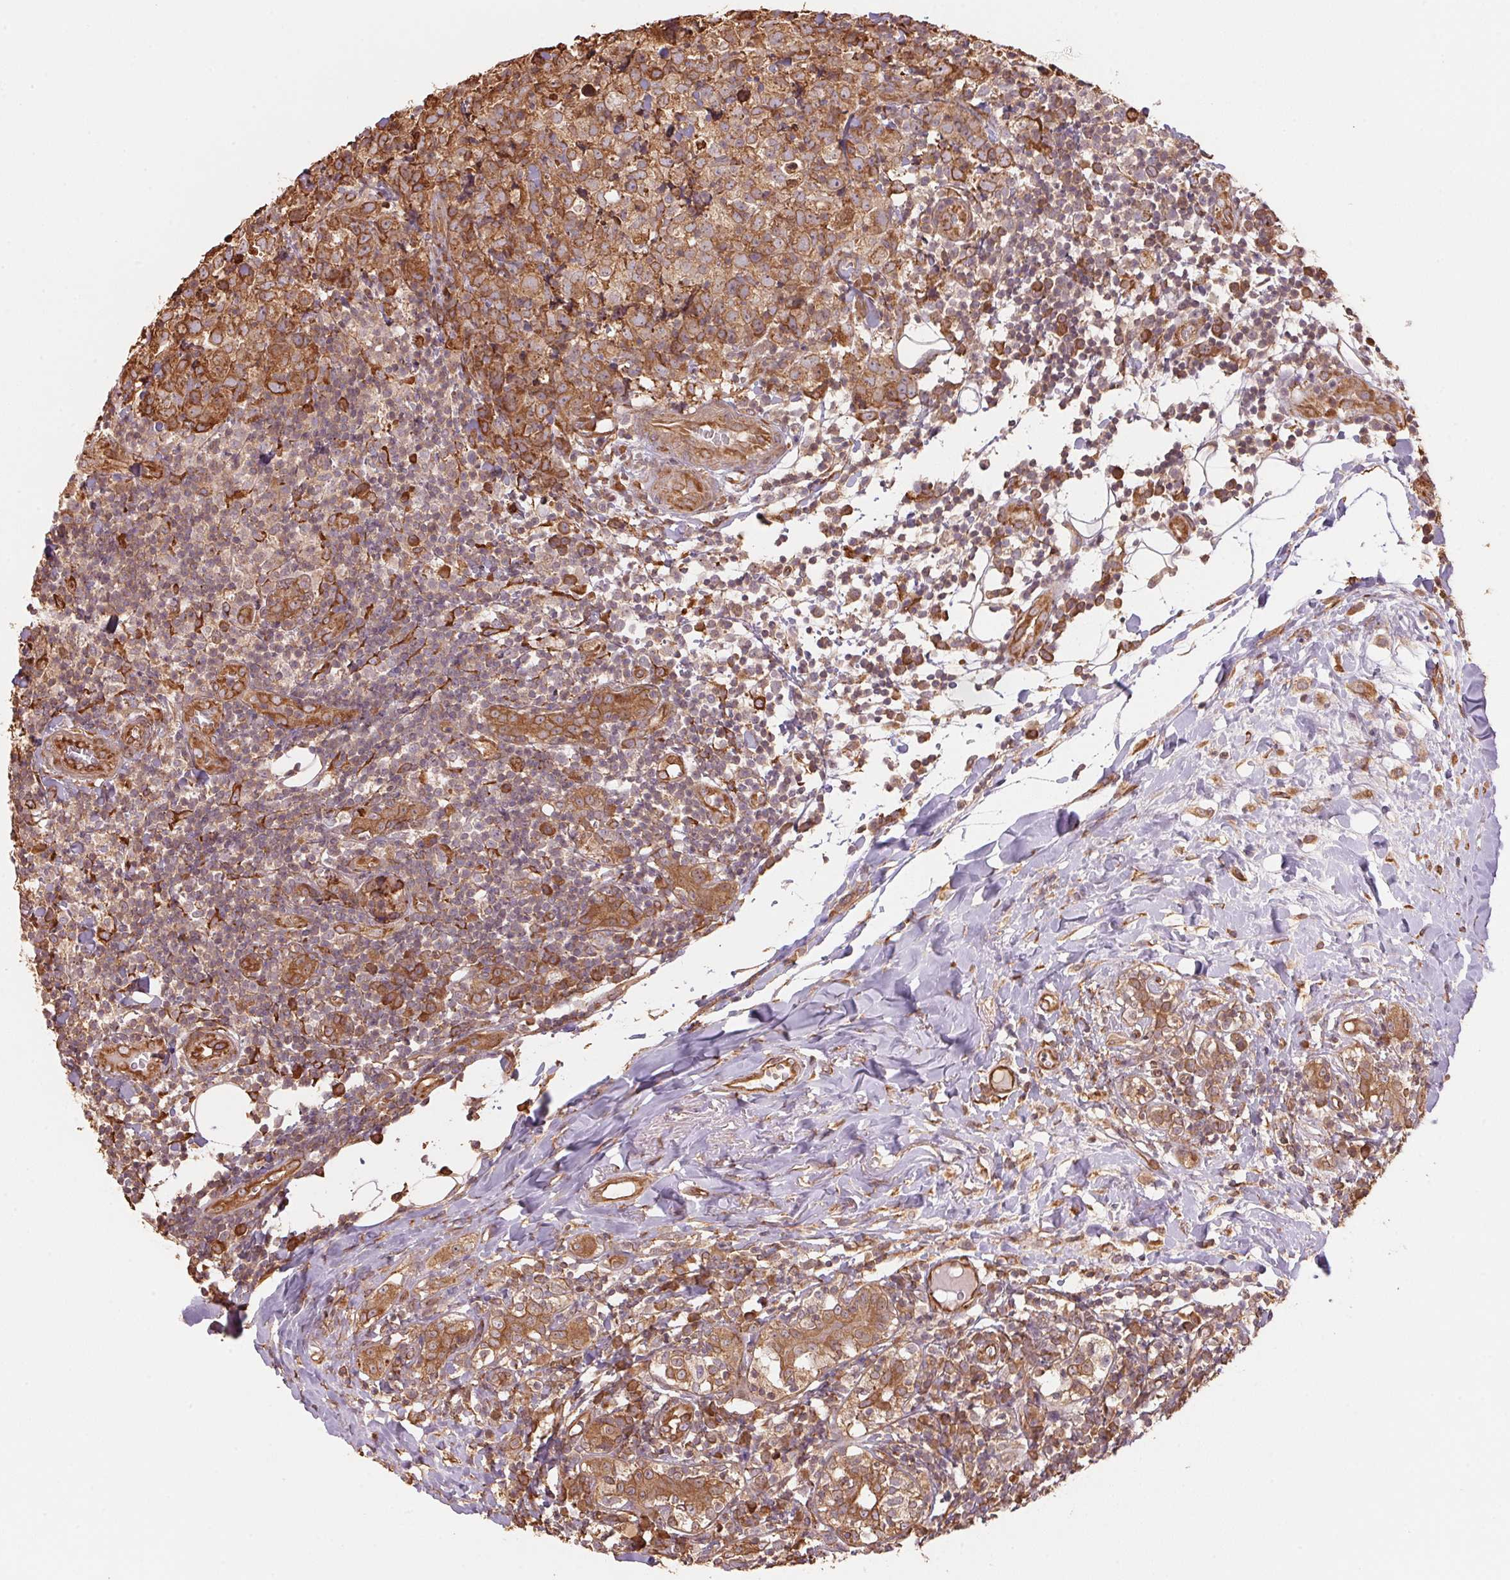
{"staining": {"intensity": "moderate", "quantity": ">75%", "location": "cytoplasmic/membranous"}, "tissue": "breast cancer", "cell_type": "Tumor cells", "image_type": "cancer", "snomed": [{"axis": "morphology", "description": "Duct carcinoma"}, {"axis": "topography", "description": "Breast"}], "caption": "A brown stain labels moderate cytoplasmic/membranous staining of a protein in intraductal carcinoma (breast) tumor cells.", "gene": "C6orf163", "patient": {"sex": "female", "age": 30}}